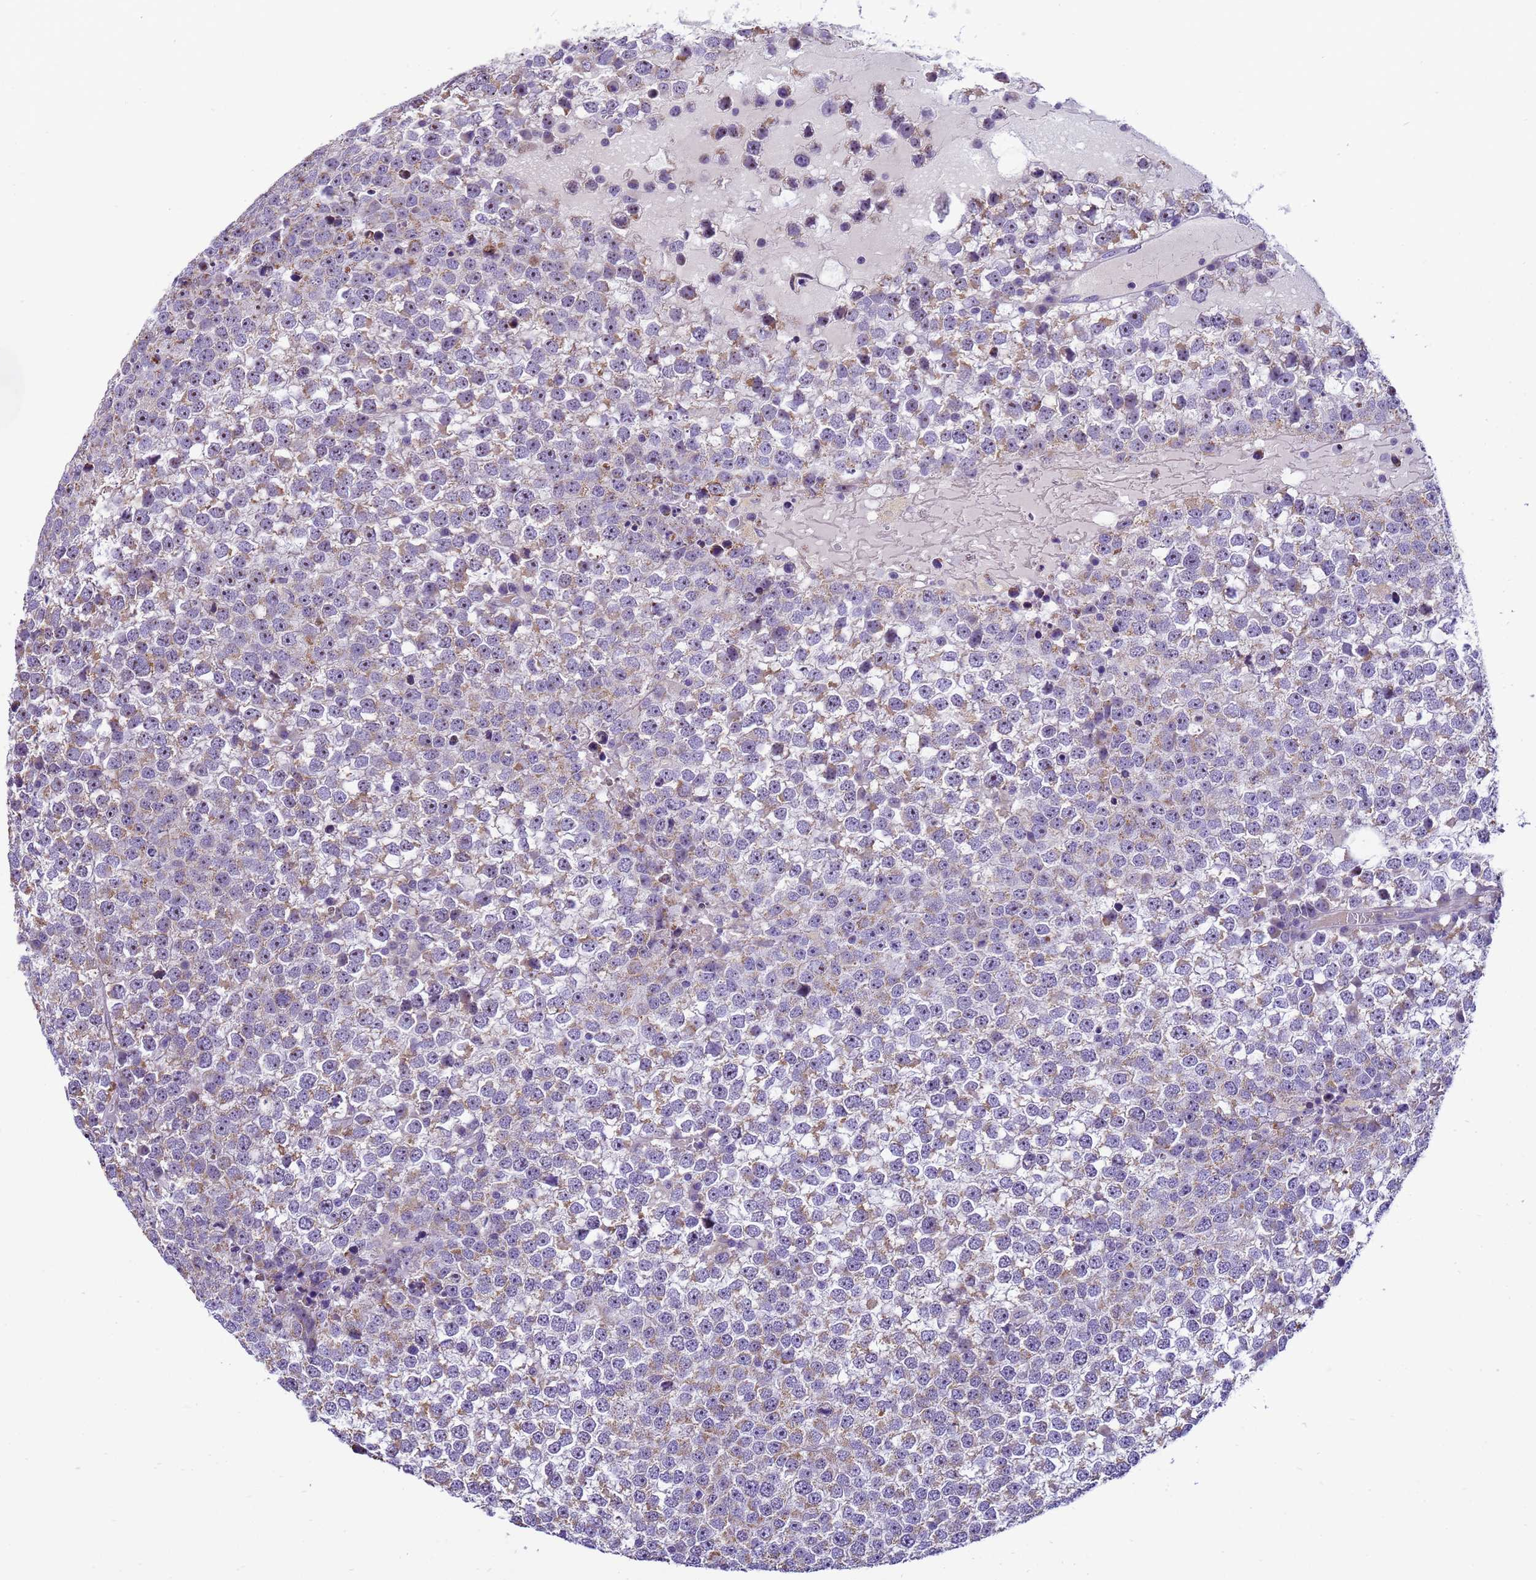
{"staining": {"intensity": "weak", "quantity": "<25%", "location": "cytoplasmic/membranous"}, "tissue": "testis cancer", "cell_type": "Tumor cells", "image_type": "cancer", "snomed": [{"axis": "morphology", "description": "Seminoma, NOS"}, {"axis": "topography", "description": "Testis"}], "caption": "This is an IHC micrograph of testis cancer (seminoma). There is no staining in tumor cells.", "gene": "PIEZO2", "patient": {"sex": "male", "age": 65}}